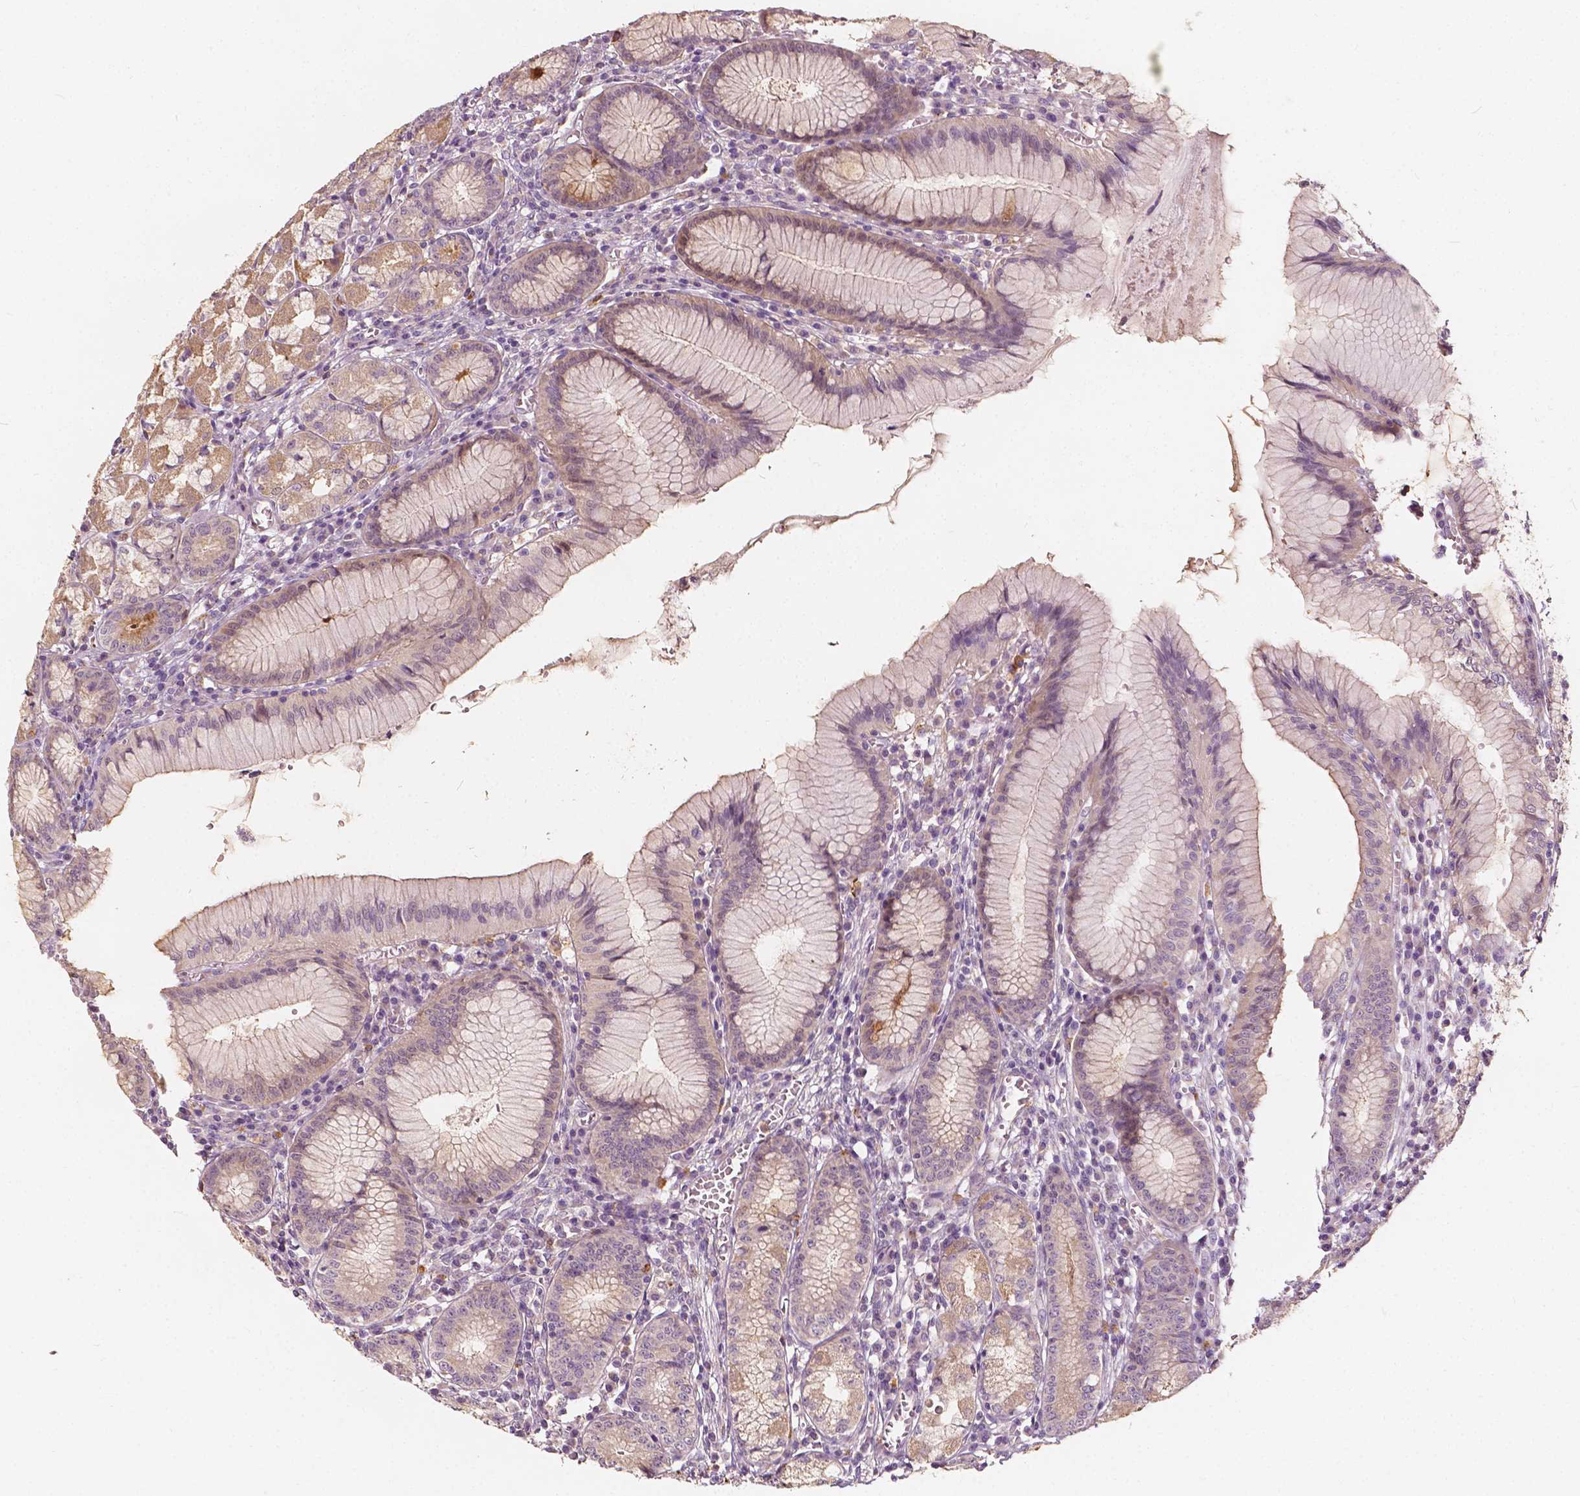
{"staining": {"intensity": "moderate", "quantity": "25%-75%", "location": "cytoplasmic/membranous"}, "tissue": "stomach", "cell_type": "Glandular cells", "image_type": "normal", "snomed": [{"axis": "morphology", "description": "Normal tissue, NOS"}, {"axis": "topography", "description": "Stomach"}], "caption": "Immunohistochemical staining of normal human stomach displays moderate cytoplasmic/membranous protein positivity in about 25%-75% of glandular cells.", "gene": "NPC1L1", "patient": {"sex": "male", "age": 55}}